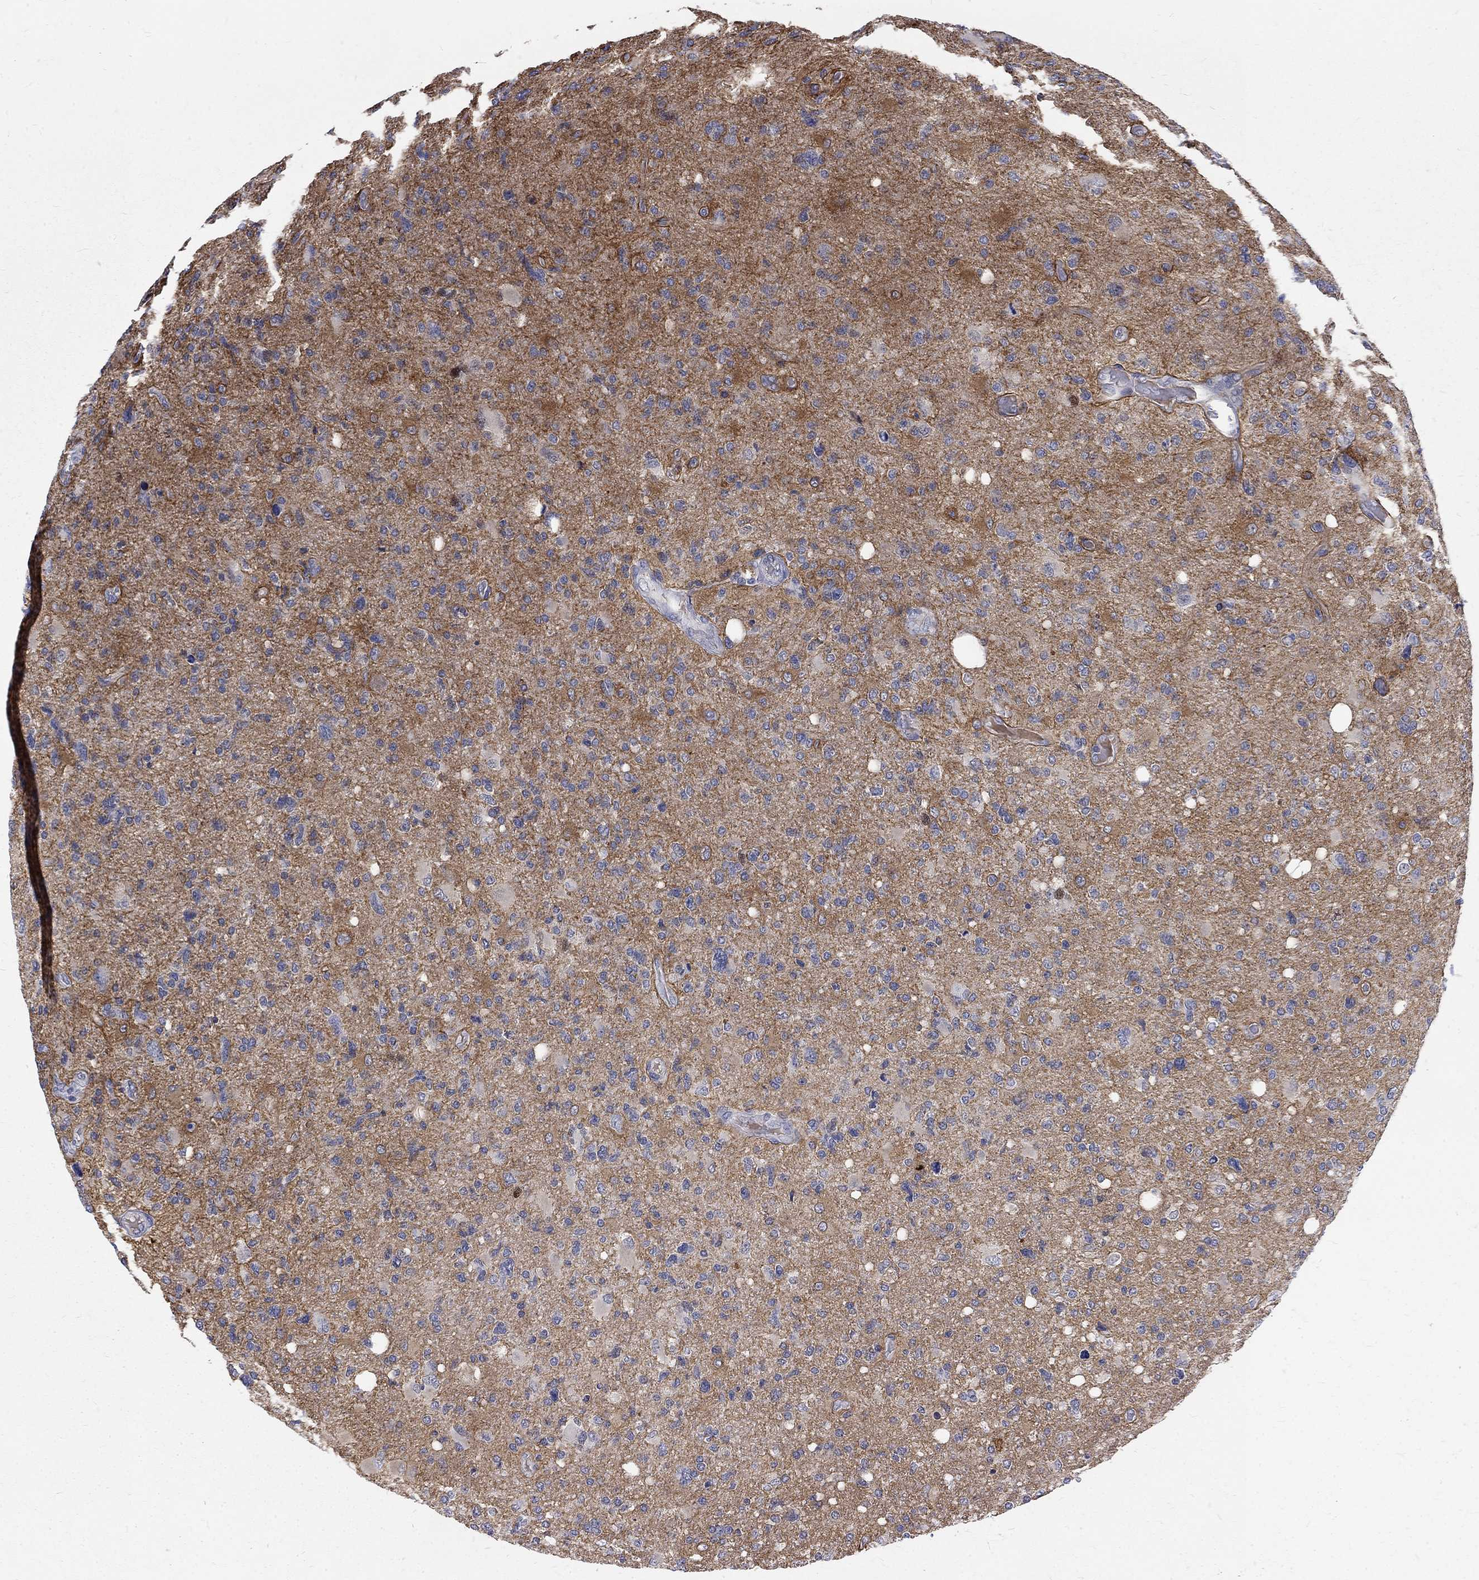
{"staining": {"intensity": "strong", "quantity": "<25%", "location": "cytoplasmic/membranous"}, "tissue": "glioma", "cell_type": "Tumor cells", "image_type": "cancer", "snomed": [{"axis": "morphology", "description": "Glioma, malignant, High grade"}, {"axis": "topography", "description": "Cerebral cortex"}], "caption": "IHC (DAB) staining of human high-grade glioma (malignant) displays strong cytoplasmic/membranous protein staining in approximately <25% of tumor cells. (Stains: DAB in brown, nuclei in blue, Microscopy: brightfield microscopy at high magnification).", "gene": "PHKA1", "patient": {"sex": "male", "age": 70}}